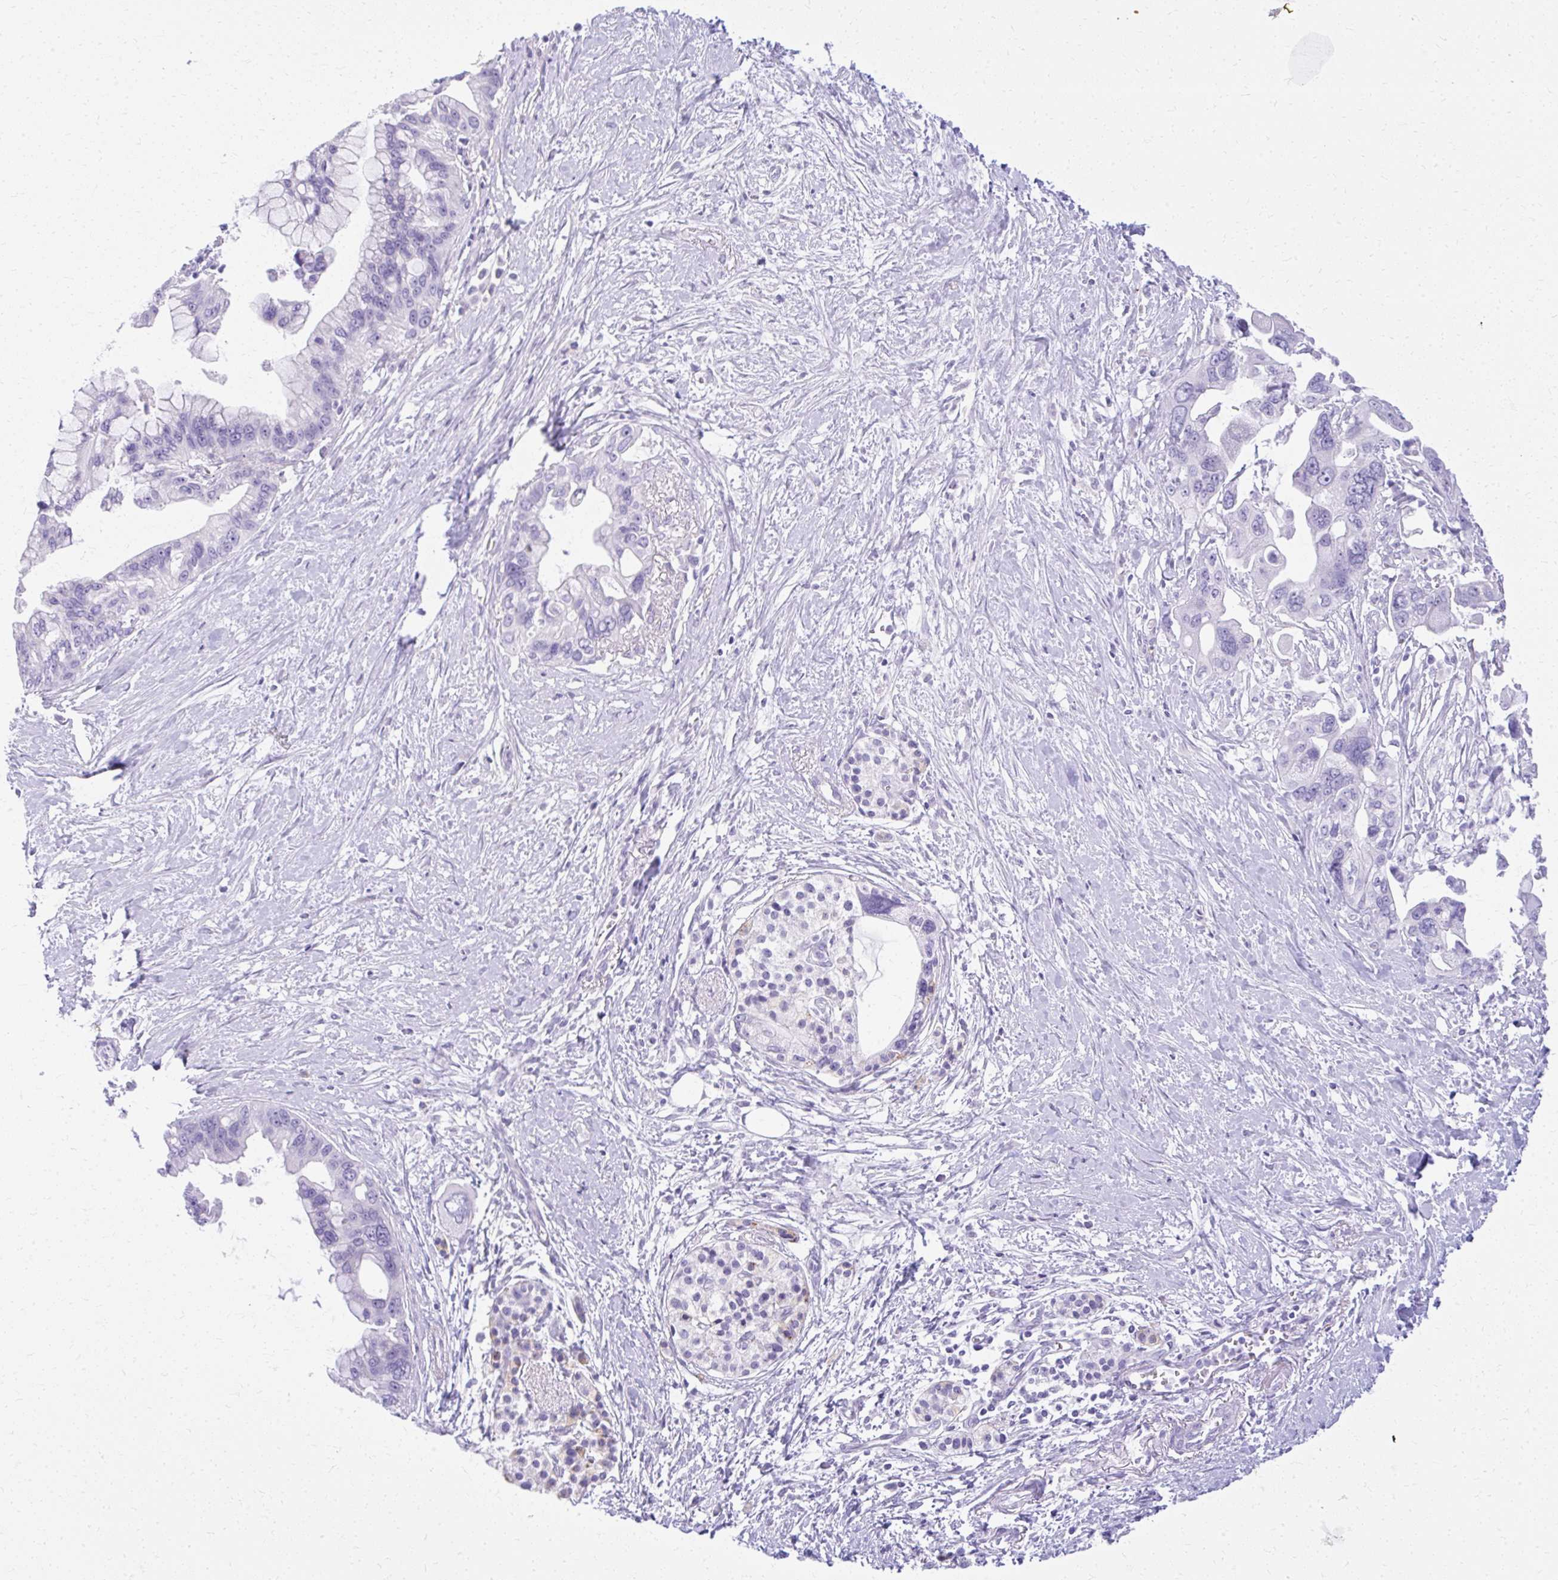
{"staining": {"intensity": "negative", "quantity": "none", "location": "none"}, "tissue": "pancreatic cancer", "cell_type": "Tumor cells", "image_type": "cancer", "snomed": [{"axis": "morphology", "description": "Adenocarcinoma, NOS"}, {"axis": "topography", "description": "Pancreas"}], "caption": "The IHC micrograph has no significant staining in tumor cells of pancreatic adenocarcinoma tissue.", "gene": "PRAP1", "patient": {"sex": "female", "age": 83}}